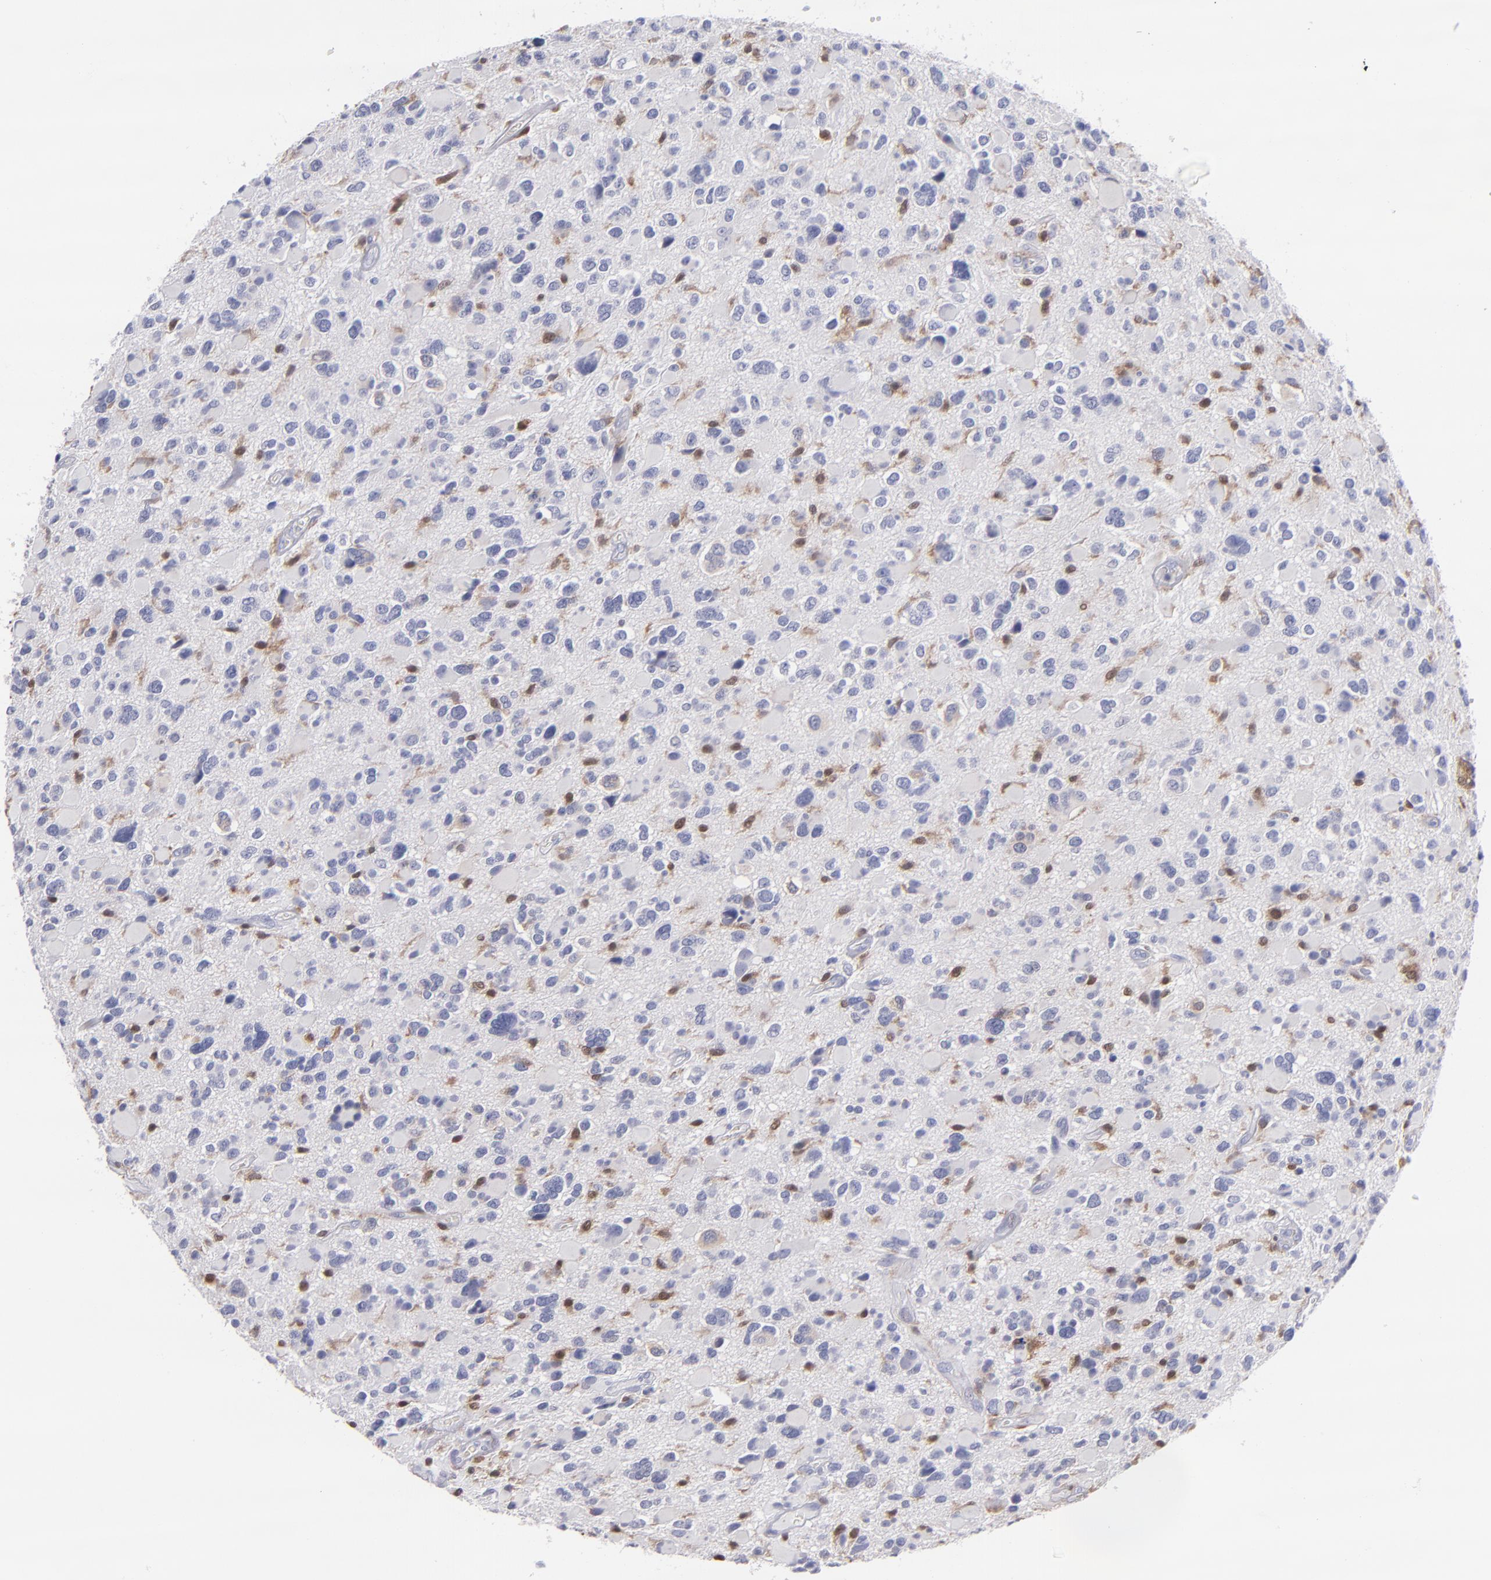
{"staining": {"intensity": "weak", "quantity": "<25%", "location": "cytoplasmic/membranous"}, "tissue": "glioma", "cell_type": "Tumor cells", "image_type": "cancer", "snomed": [{"axis": "morphology", "description": "Glioma, malignant, High grade"}, {"axis": "topography", "description": "Brain"}], "caption": "DAB immunohistochemical staining of glioma displays no significant staining in tumor cells. (Immunohistochemistry, brightfield microscopy, high magnification).", "gene": "PRKCD", "patient": {"sex": "female", "age": 37}}